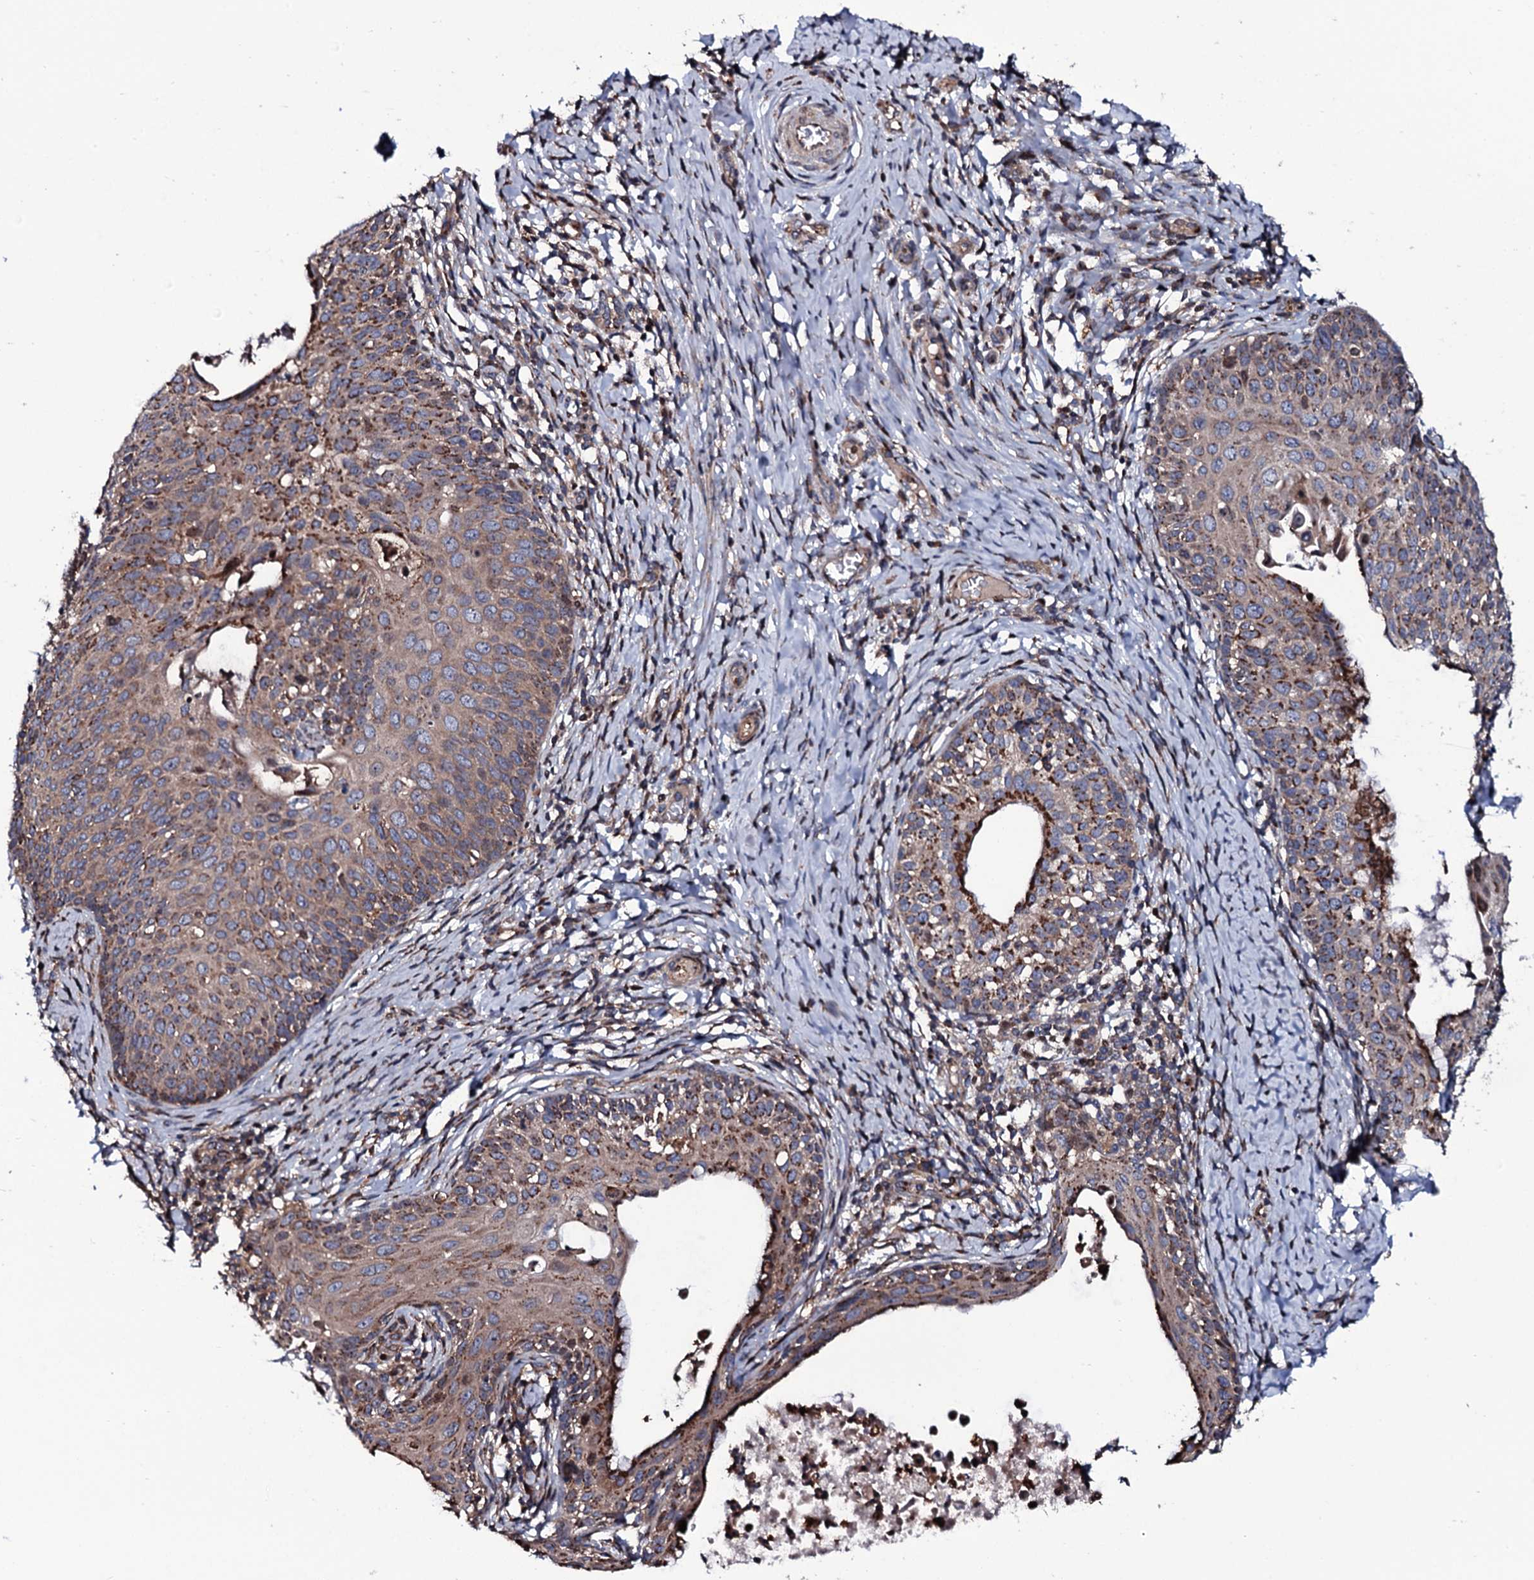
{"staining": {"intensity": "moderate", "quantity": "25%-75%", "location": "cytoplasmic/membranous"}, "tissue": "cervical cancer", "cell_type": "Tumor cells", "image_type": "cancer", "snomed": [{"axis": "morphology", "description": "Squamous cell carcinoma, NOS"}, {"axis": "topography", "description": "Cervix"}], "caption": "The image displays immunohistochemical staining of cervical cancer (squamous cell carcinoma). There is moderate cytoplasmic/membranous positivity is identified in approximately 25%-75% of tumor cells.", "gene": "PLET1", "patient": {"sex": "female", "age": 52}}